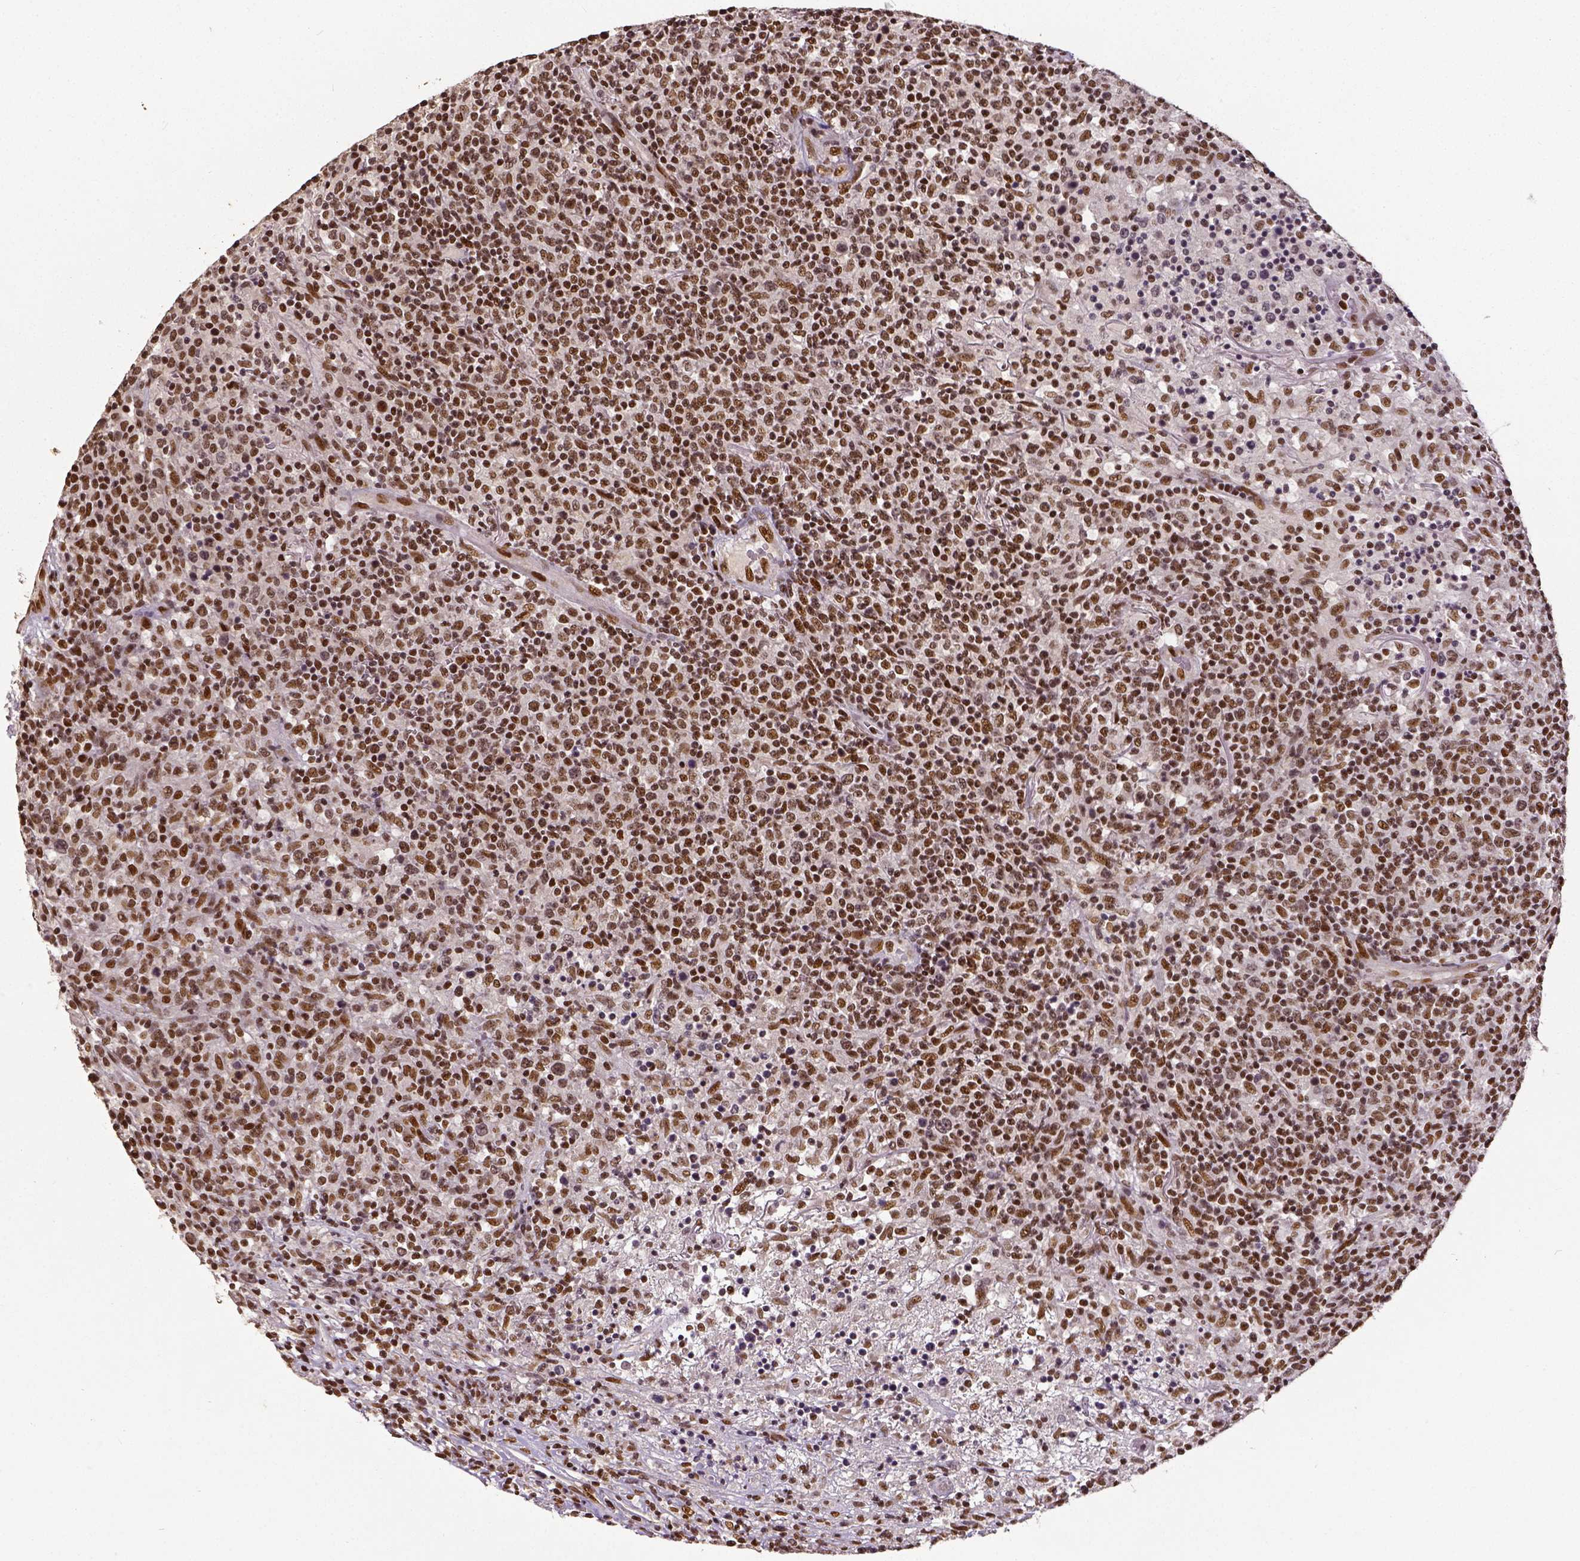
{"staining": {"intensity": "strong", "quantity": ">75%", "location": "nuclear"}, "tissue": "lymphoma", "cell_type": "Tumor cells", "image_type": "cancer", "snomed": [{"axis": "morphology", "description": "Malignant lymphoma, non-Hodgkin's type, High grade"}, {"axis": "topography", "description": "Lung"}], "caption": "Tumor cells display high levels of strong nuclear expression in about >75% of cells in high-grade malignant lymphoma, non-Hodgkin's type.", "gene": "ATRX", "patient": {"sex": "male", "age": 79}}